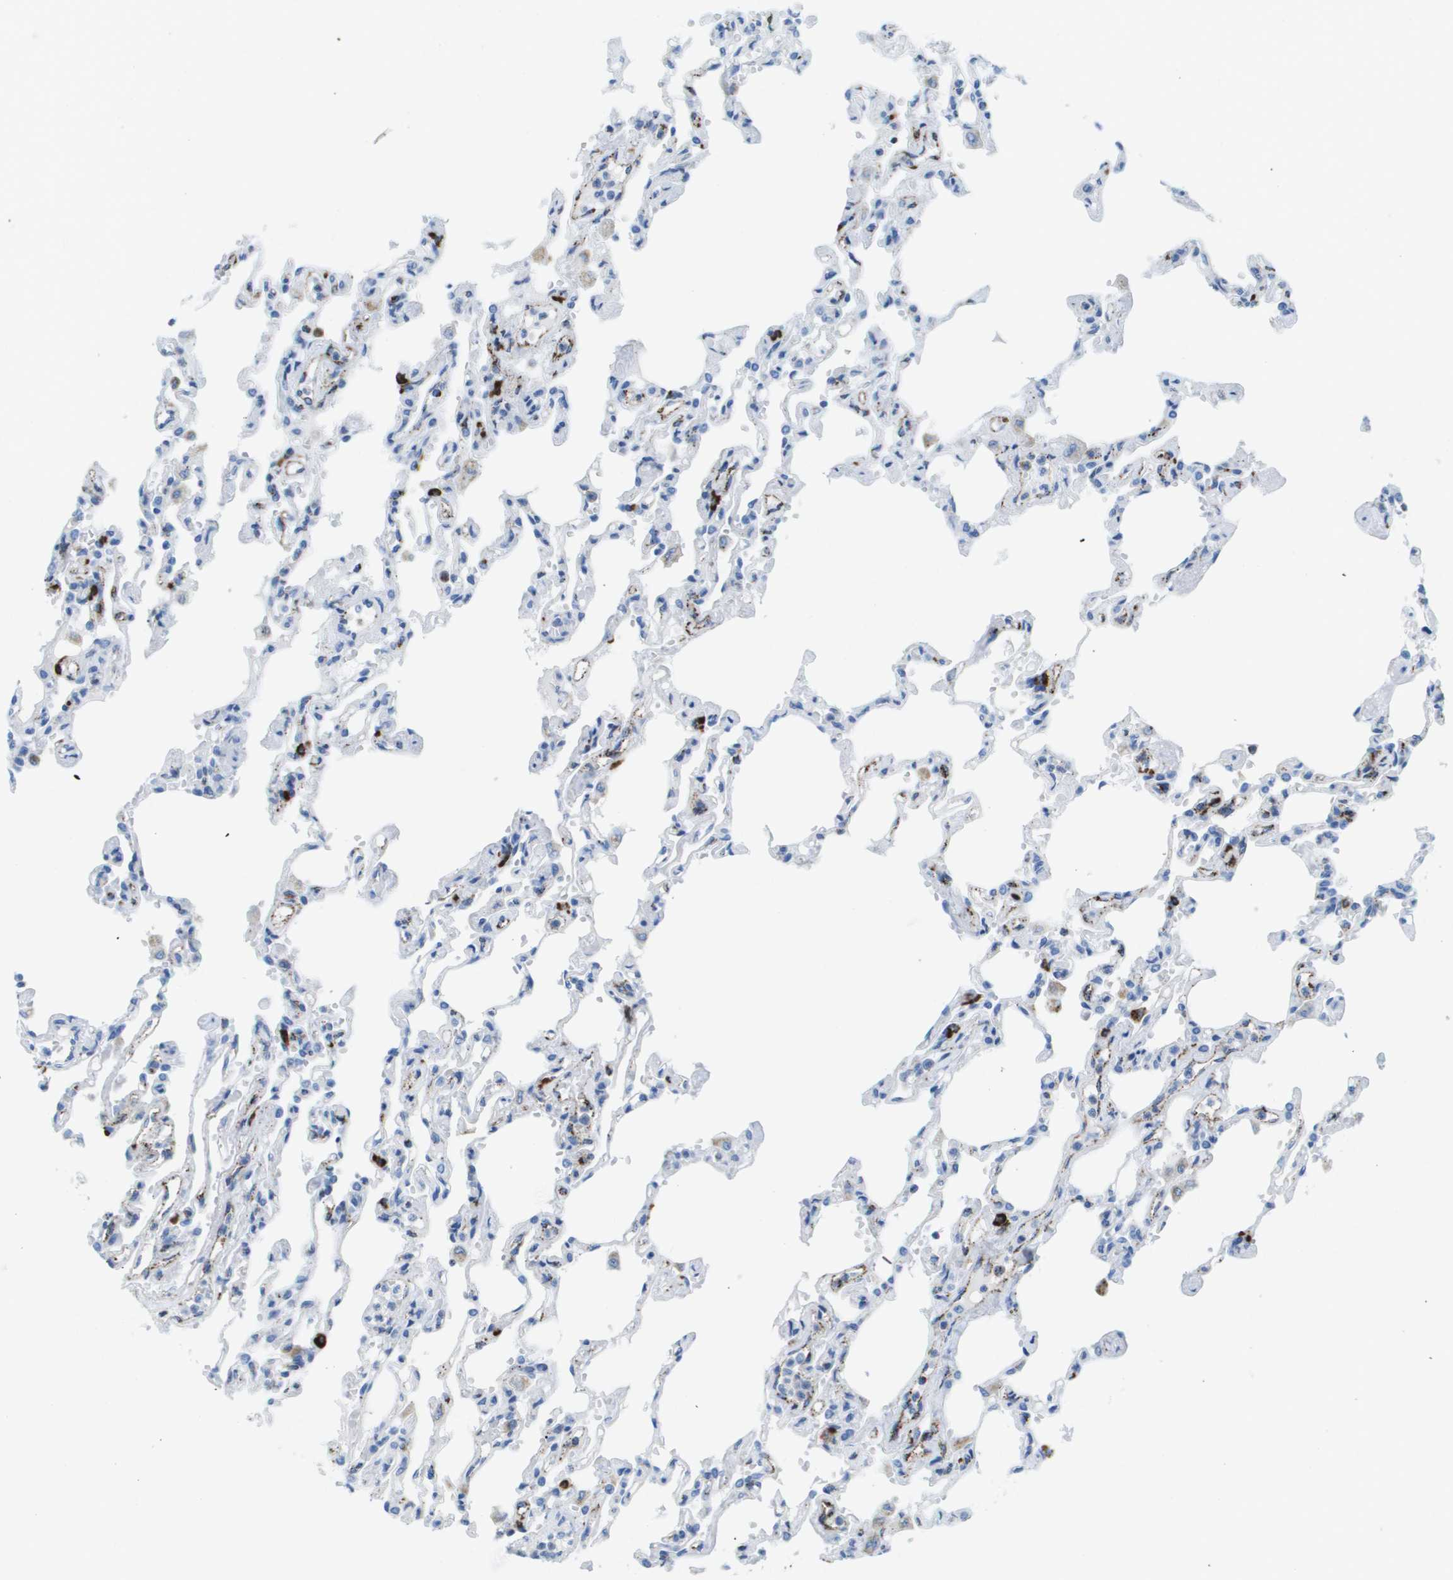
{"staining": {"intensity": "negative", "quantity": "none", "location": "none"}, "tissue": "lung", "cell_type": "Alveolar cells", "image_type": "normal", "snomed": [{"axis": "morphology", "description": "Normal tissue, NOS"}, {"axis": "topography", "description": "Lung"}], "caption": "There is no significant staining in alveolar cells of lung. Brightfield microscopy of IHC stained with DAB (brown) and hematoxylin (blue), captured at high magnification.", "gene": "PRCP", "patient": {"sex": "male", "age": 21}}